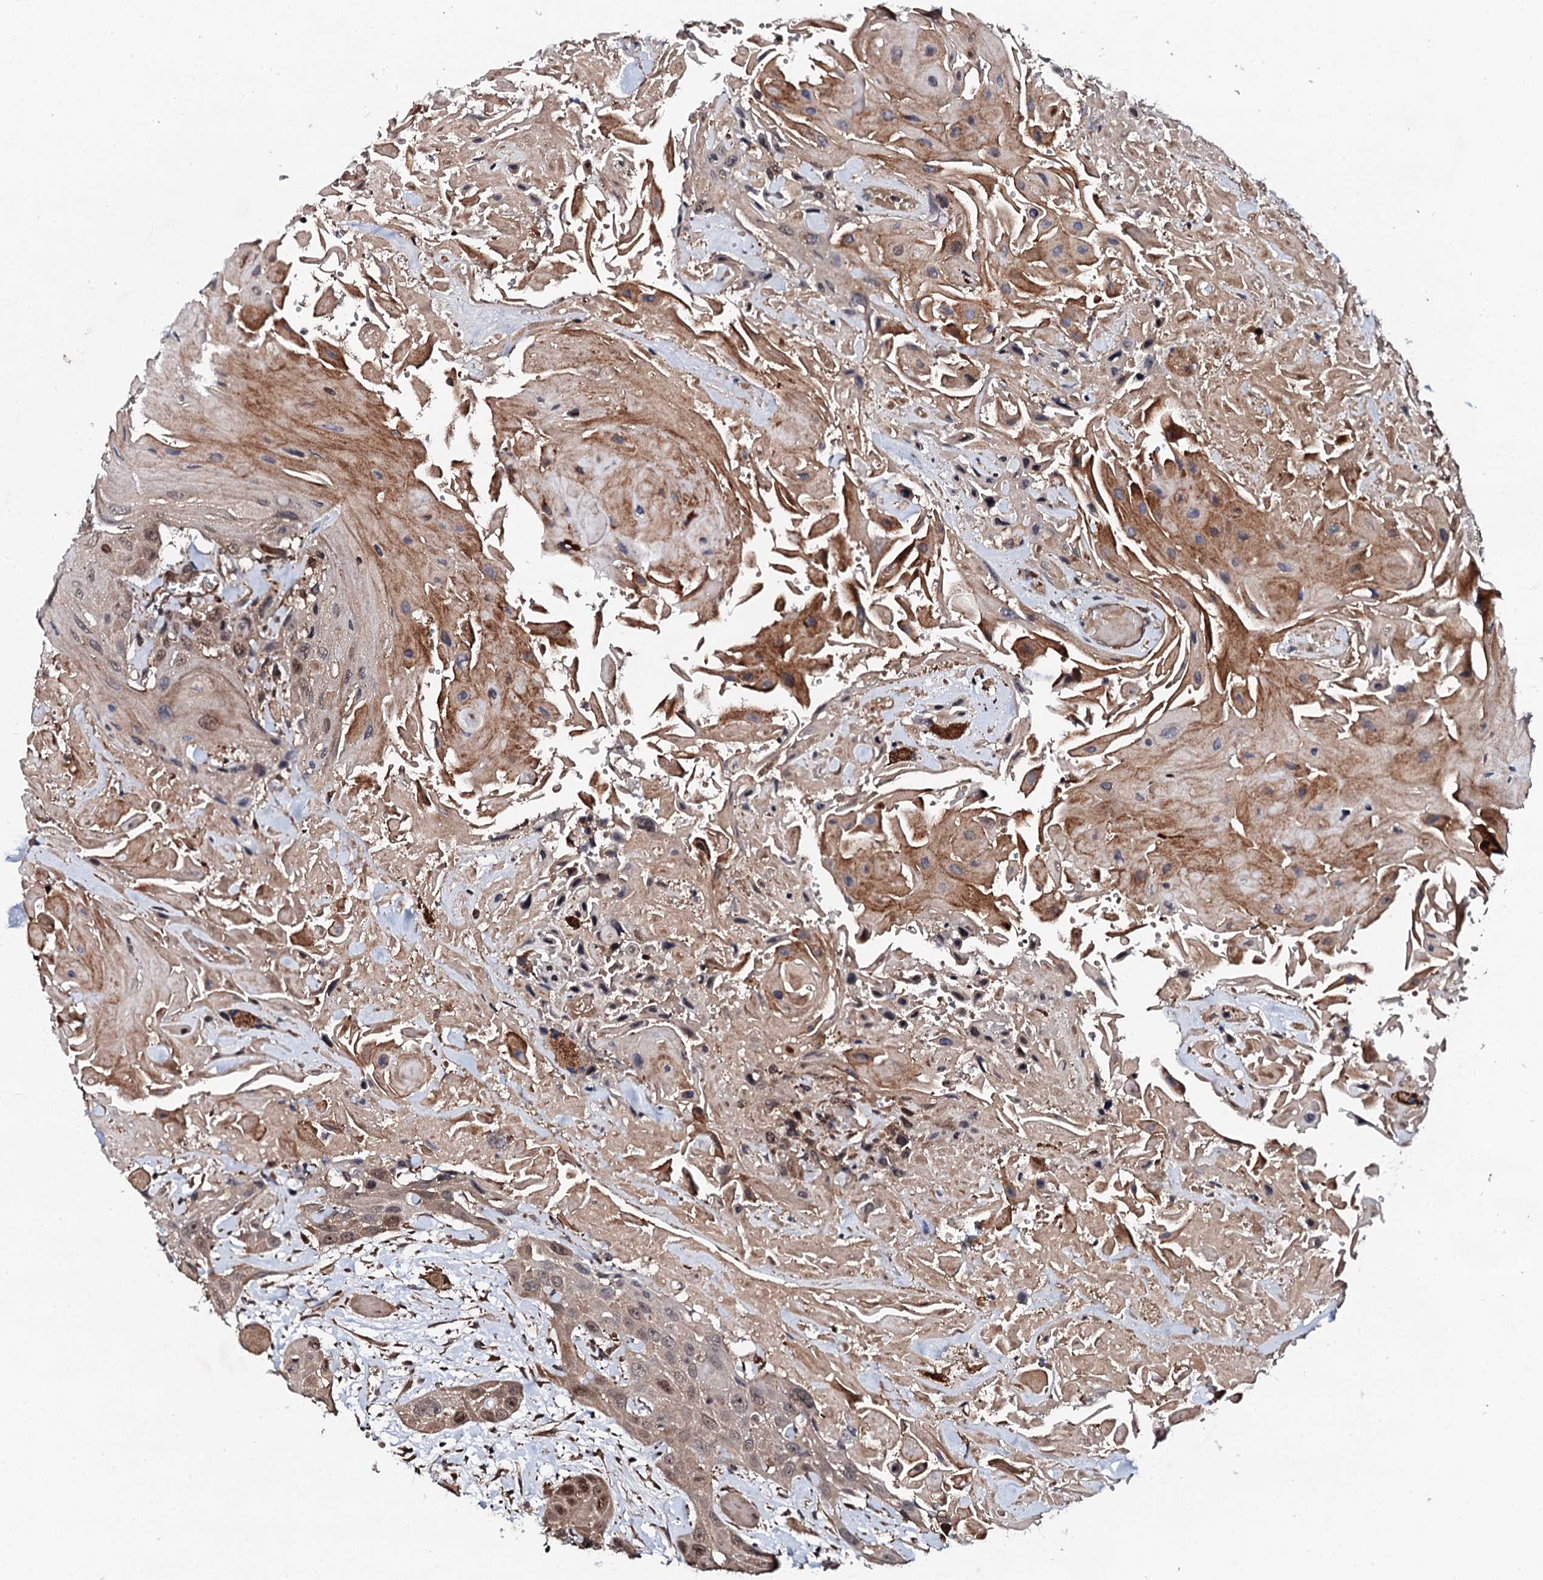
{"staining": {"intensity": "moderate", "quantity": "<25%", "location": "nuclear"}, "tissue": "head and neck cancer", "cell_type": "Tumor cells", "image_type": "cancer", "snomed": [{"axis": "morphology", "description": "Squamous cell carcinoma, NOS"}, {"axis": "topography", "description": "Head-Neck"}], "caption": "Head and neck cancer stained with a protein marker demonstrates moderate staining in tumor cells.", "gene": "FAM111A", "patient": {"sex": "male", "age": 81}}